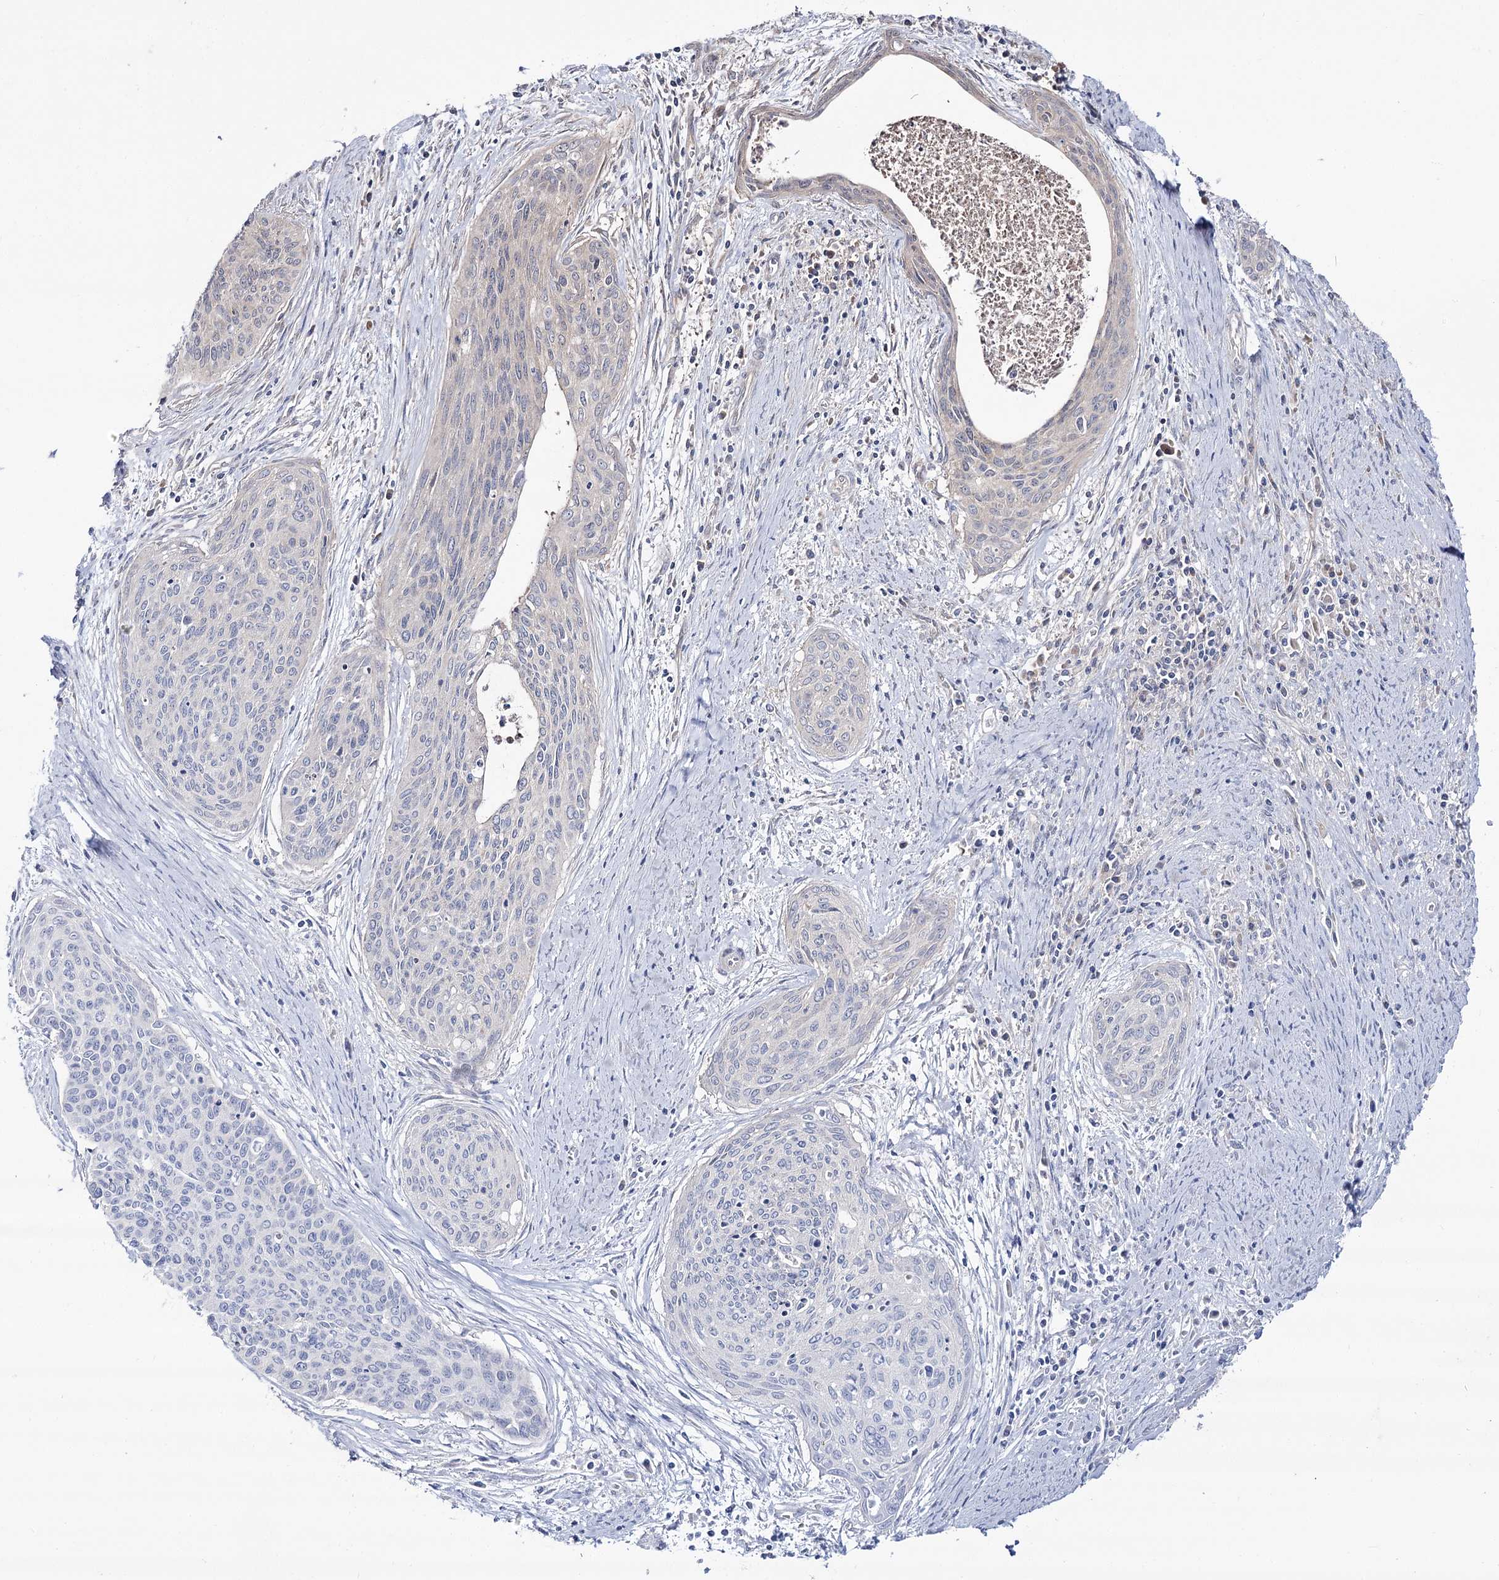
{"staining": {"intensity": "negative", "quantity": "none", "location": "none"}, "tissue": "cervical cancer", "cell_type": "Tumor cells", "image_type": "cancer", "snomed": [{"axis": "morphology", "description": "Squamous cell carcinoma, NOS"}, {"axis": "topography", "description": "Cervix"}], "caption": "DAB (3,3'-diaminobenzidine) immunohistochemical staining of cervical cancer shows no significant expression in tumor cells.", "gene": "C11orf80", "patient": {"sex": "female", "age": 55}}